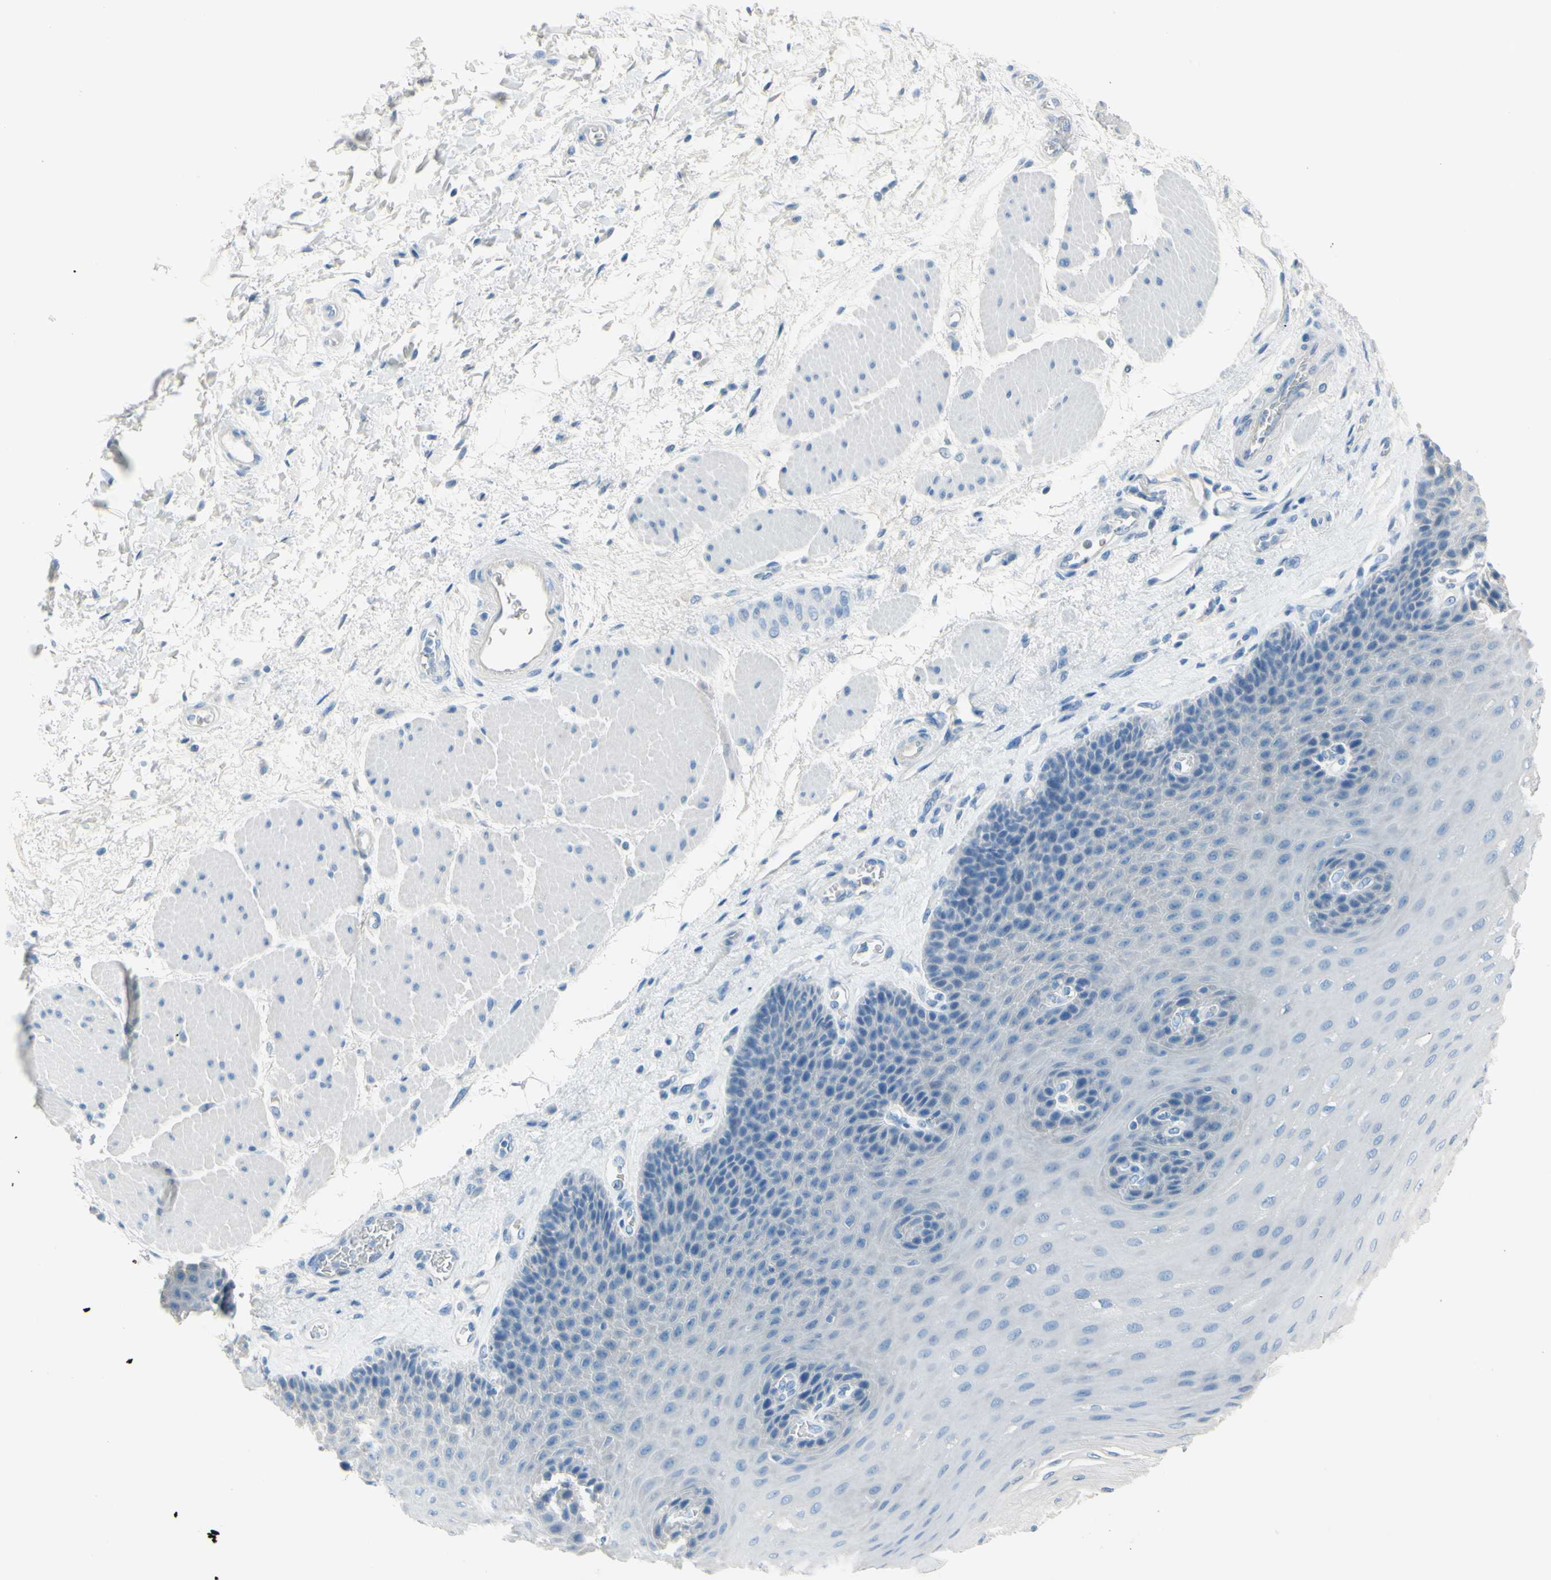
{"staining": {"intensity": "negative", "quantity": "none", "location": "none"}, "tissue": "esophagus", "cell_type": "Squamous epithelial cells", "image_type": "normal", "snomed": [{"axis": "morphology", "description": "Normal tissue, NOS"}, {"axis": "topography", "description": "Esophagus"}], "caption": "Benign esophagus was stained to show a protein in brown. There is no significant positivity in squamous epithelial cells. The staining is performed using DAB (3,3'-diaminobenzidine) brown chromogen with nuclei counter-stained in using hematoxylin.", "gene": "DCT", "patient": {"sex": "female", "age": 72}}